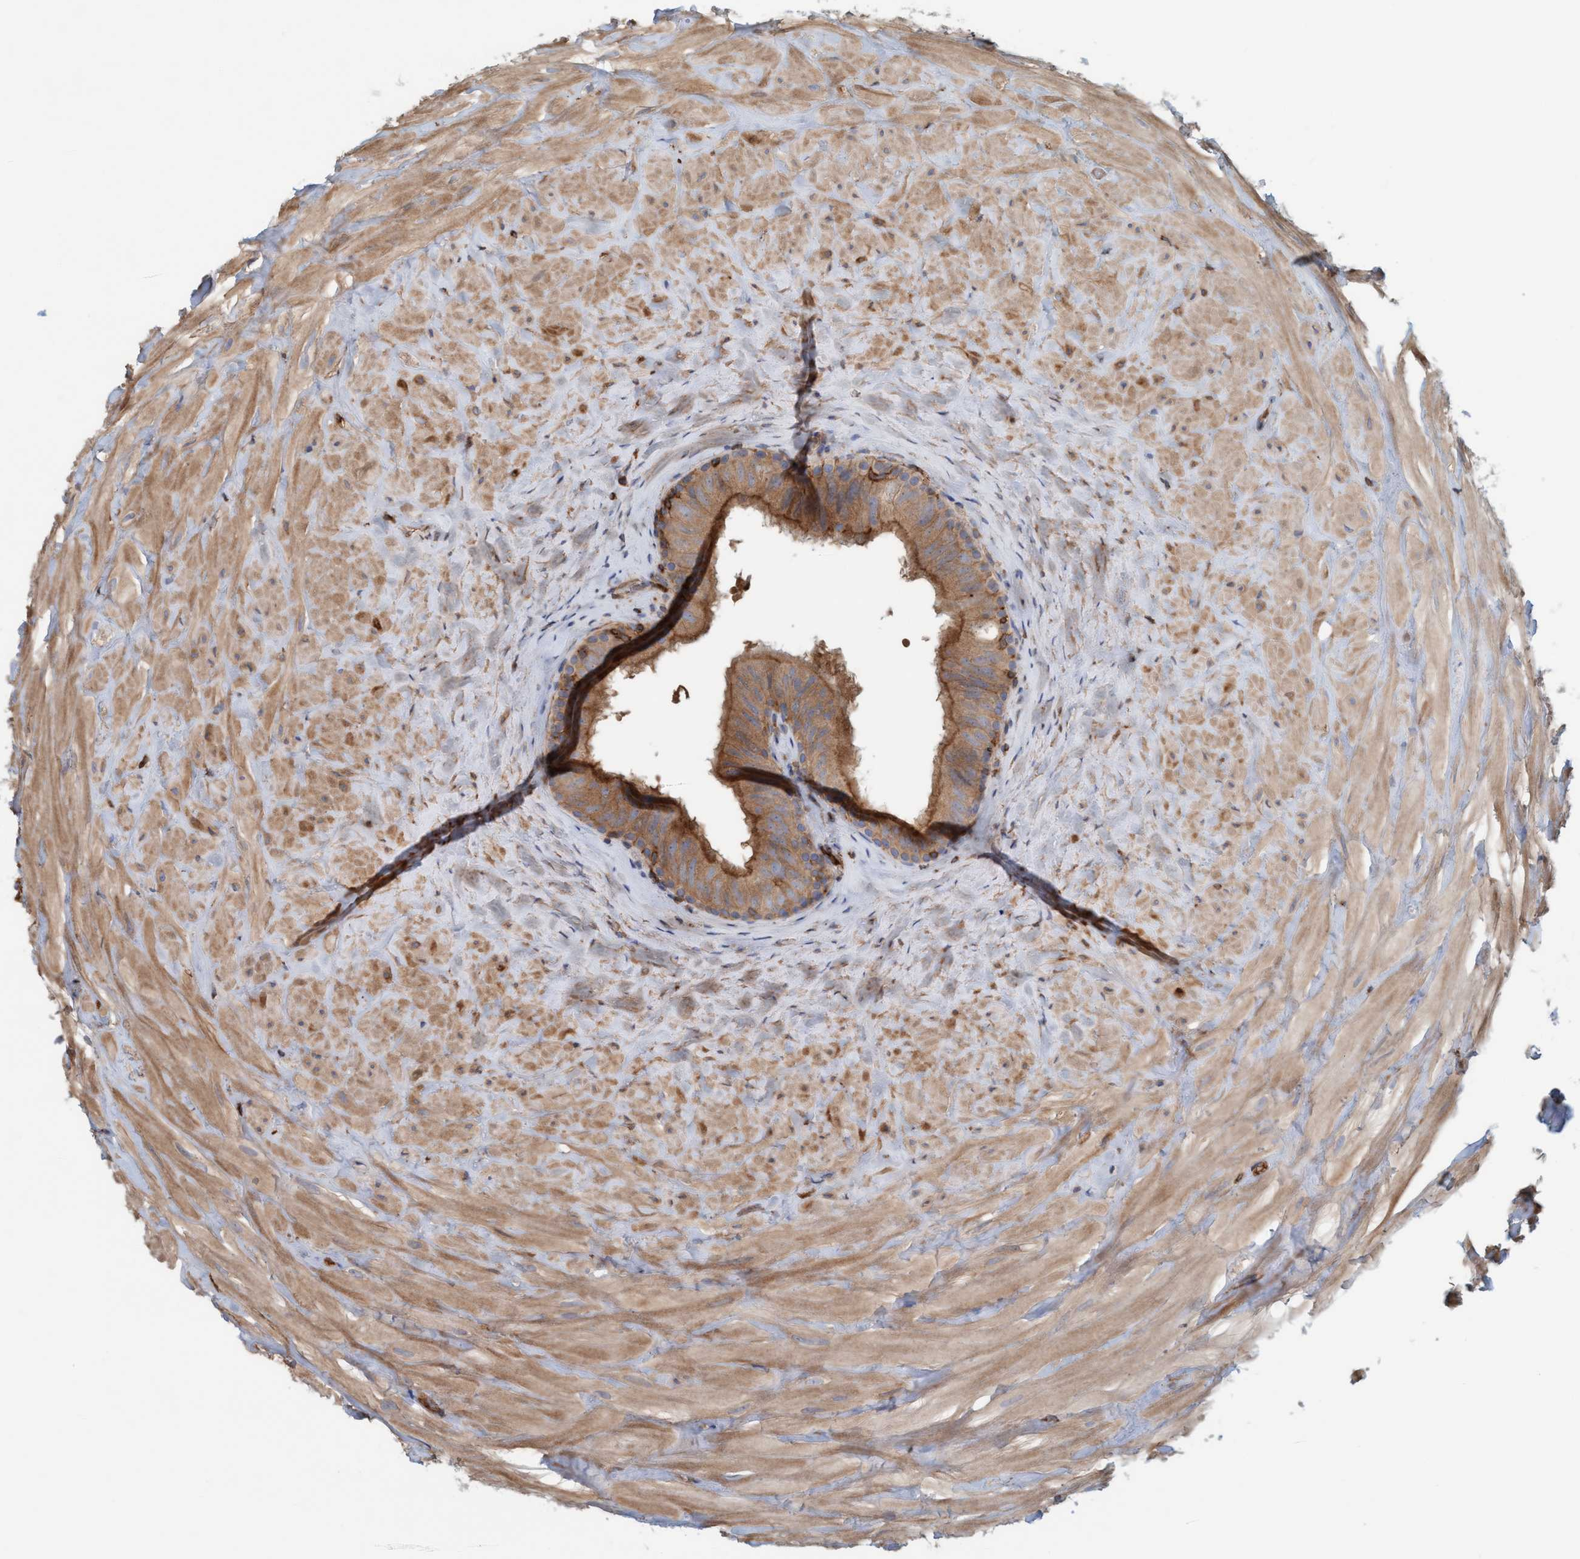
{"staining": {"intensity": "strong", "quantity": ">75%", "location": "cytoplasmic/membranous"}, "tissue": "epididymis", "cell_type": "Glandular cells", "image_type": "normal", "snomed": [{"axis": "morphology", "description": "Normal tissue, NOS"}, {"axis": "topography", "description": "Ureter, NOS"}], "caption": "The micrograph shows a brown stain indicating the presence of a protein in the cytoplasmic/membranous of glandular cells in epididymis.", "gene": "SPECC1", "patient": {"sex": "male", "age": 61}}